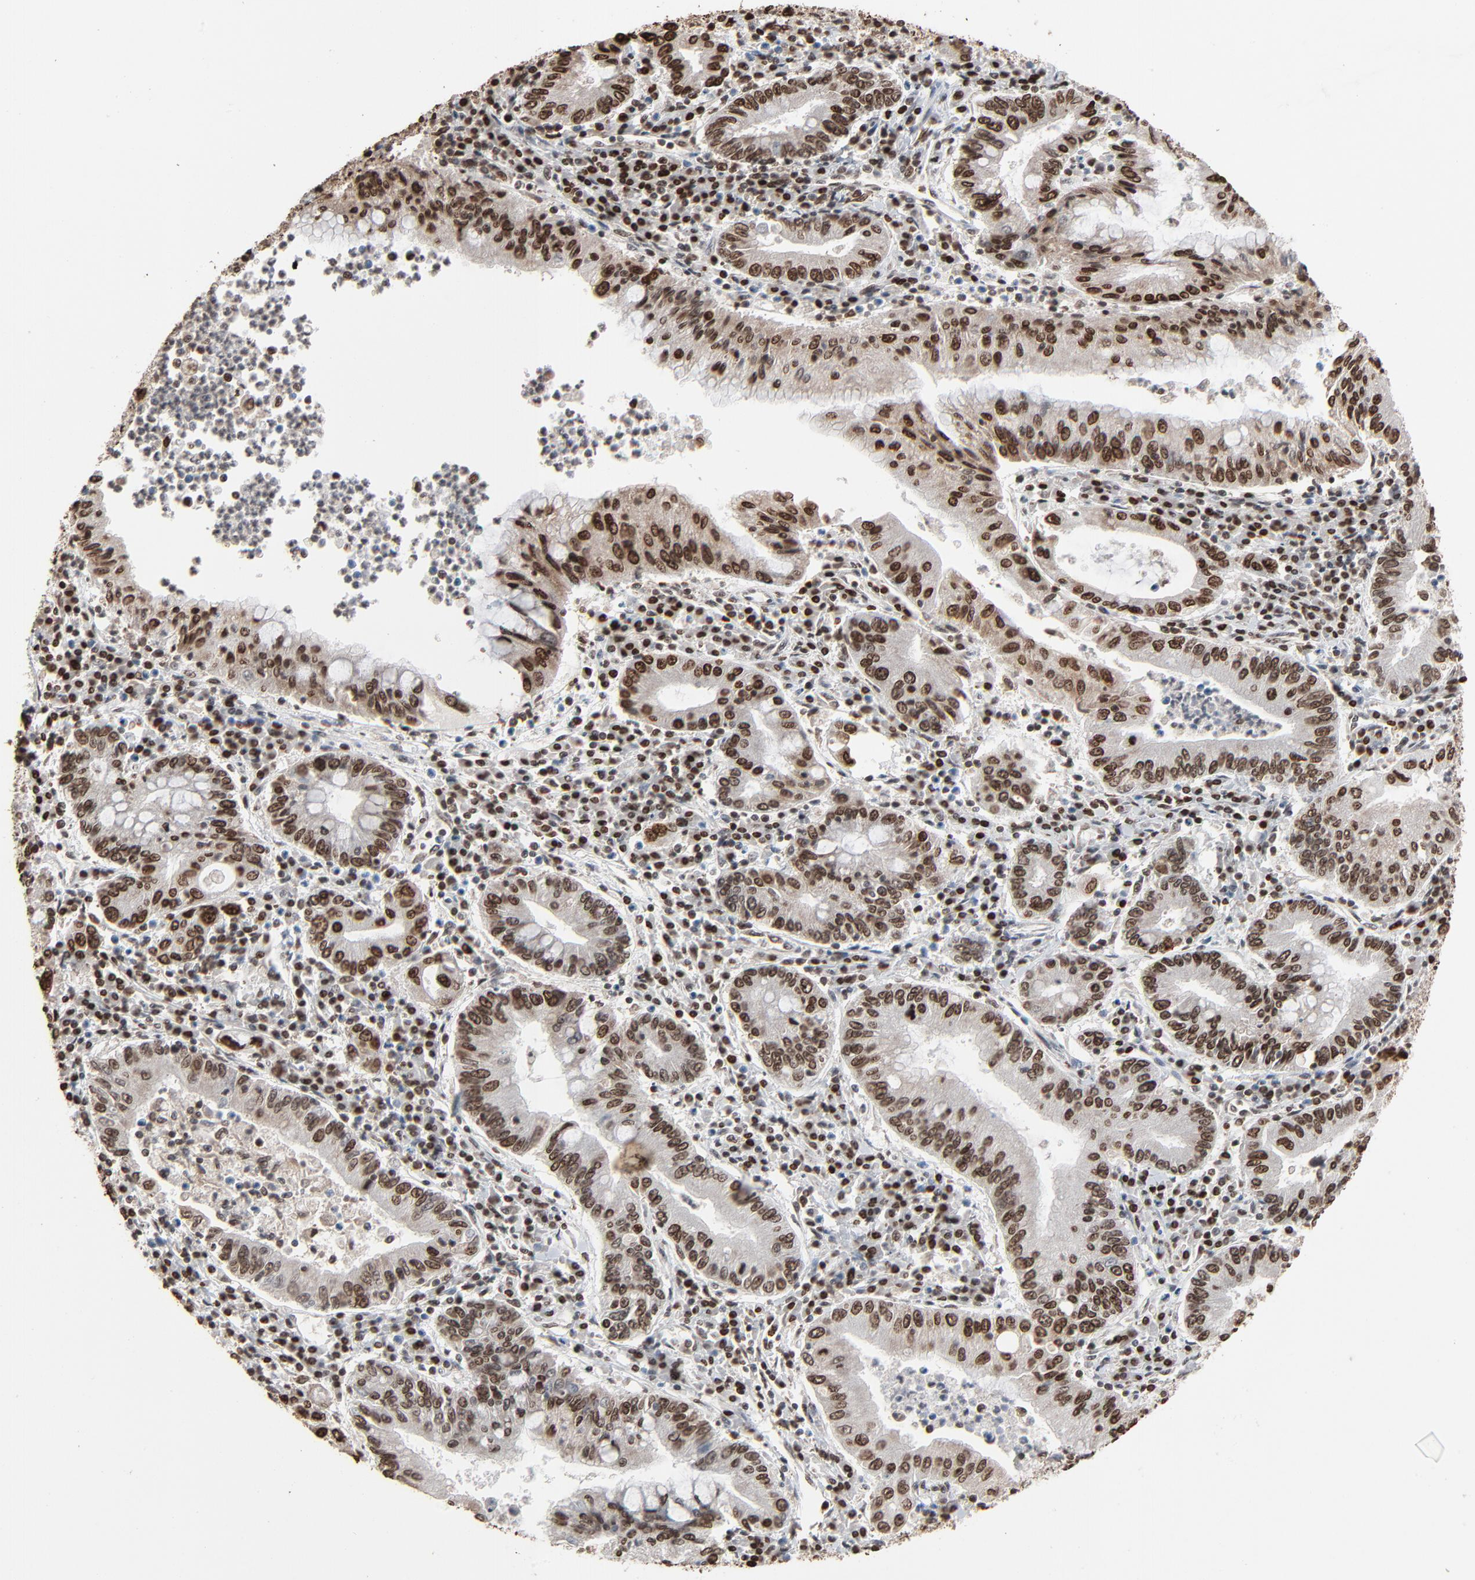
{"staining": {"intensity": "strong", "quantity": ">75%", "location": "nuclear"}, "tissue": "stomach cancer", "cell_type": "Tumor cells", "image_type": "cancer", "snomed": [{"axis": "morphology", "description": "Normal tissue, NOS"}, {"axis": "morphology", "description": "Adenocarcinoma, NOS"}, {"axis": "topography", "description": "Esophagus"}, {"axis": "topography", "description": "Stomach, upper"}, {"axis": "topography", "description": "Peripheral nerve tissue"}], "caption": "Protein staining of adenocarcinoma (stomach) tissue reveals strong nuclear positivity in about >75% of tumor cells.", "gene": "RPS6KA3", "patient": {"sex": "male", "age": 62}}